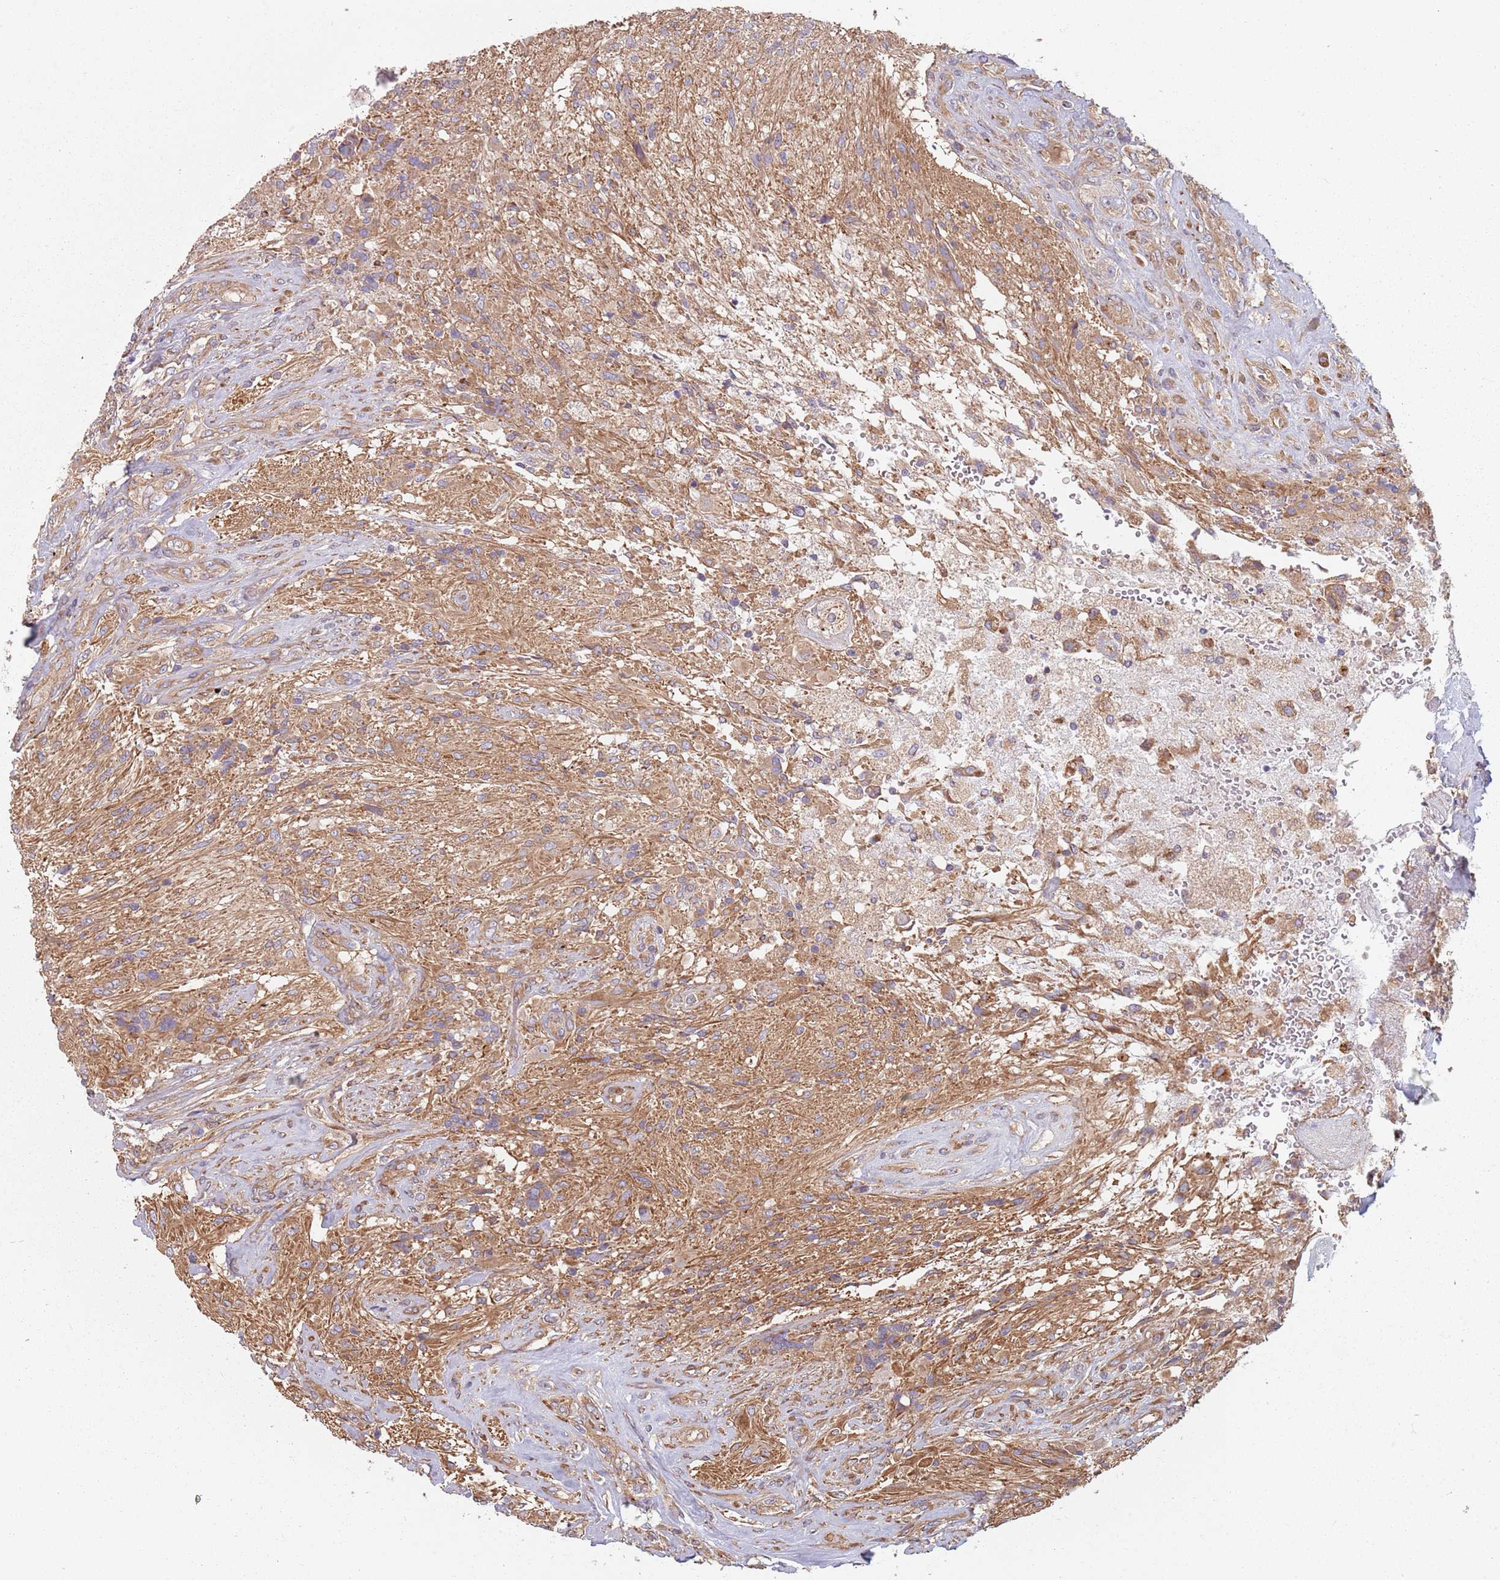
{"staining": {"intensity": "moderate", "quantity": ">75%", "location": "cytoplasmic/membranous"}, "tissue": "glioma", "cell_type": "Tumor cells", "image_type": "cancer", "snomed": [{"axis": "morphology", "description": "Glioma, malignant, High grade"}, {"axis": "topography", "description": "Brain"}], "caption": "Protein staining of glioma tissue displays moderate cytoplasmic/membranous positivity in about >75% of tumor cells.", "gene": "SPDL1", "patient": {"sex": "male", "age": 56}}